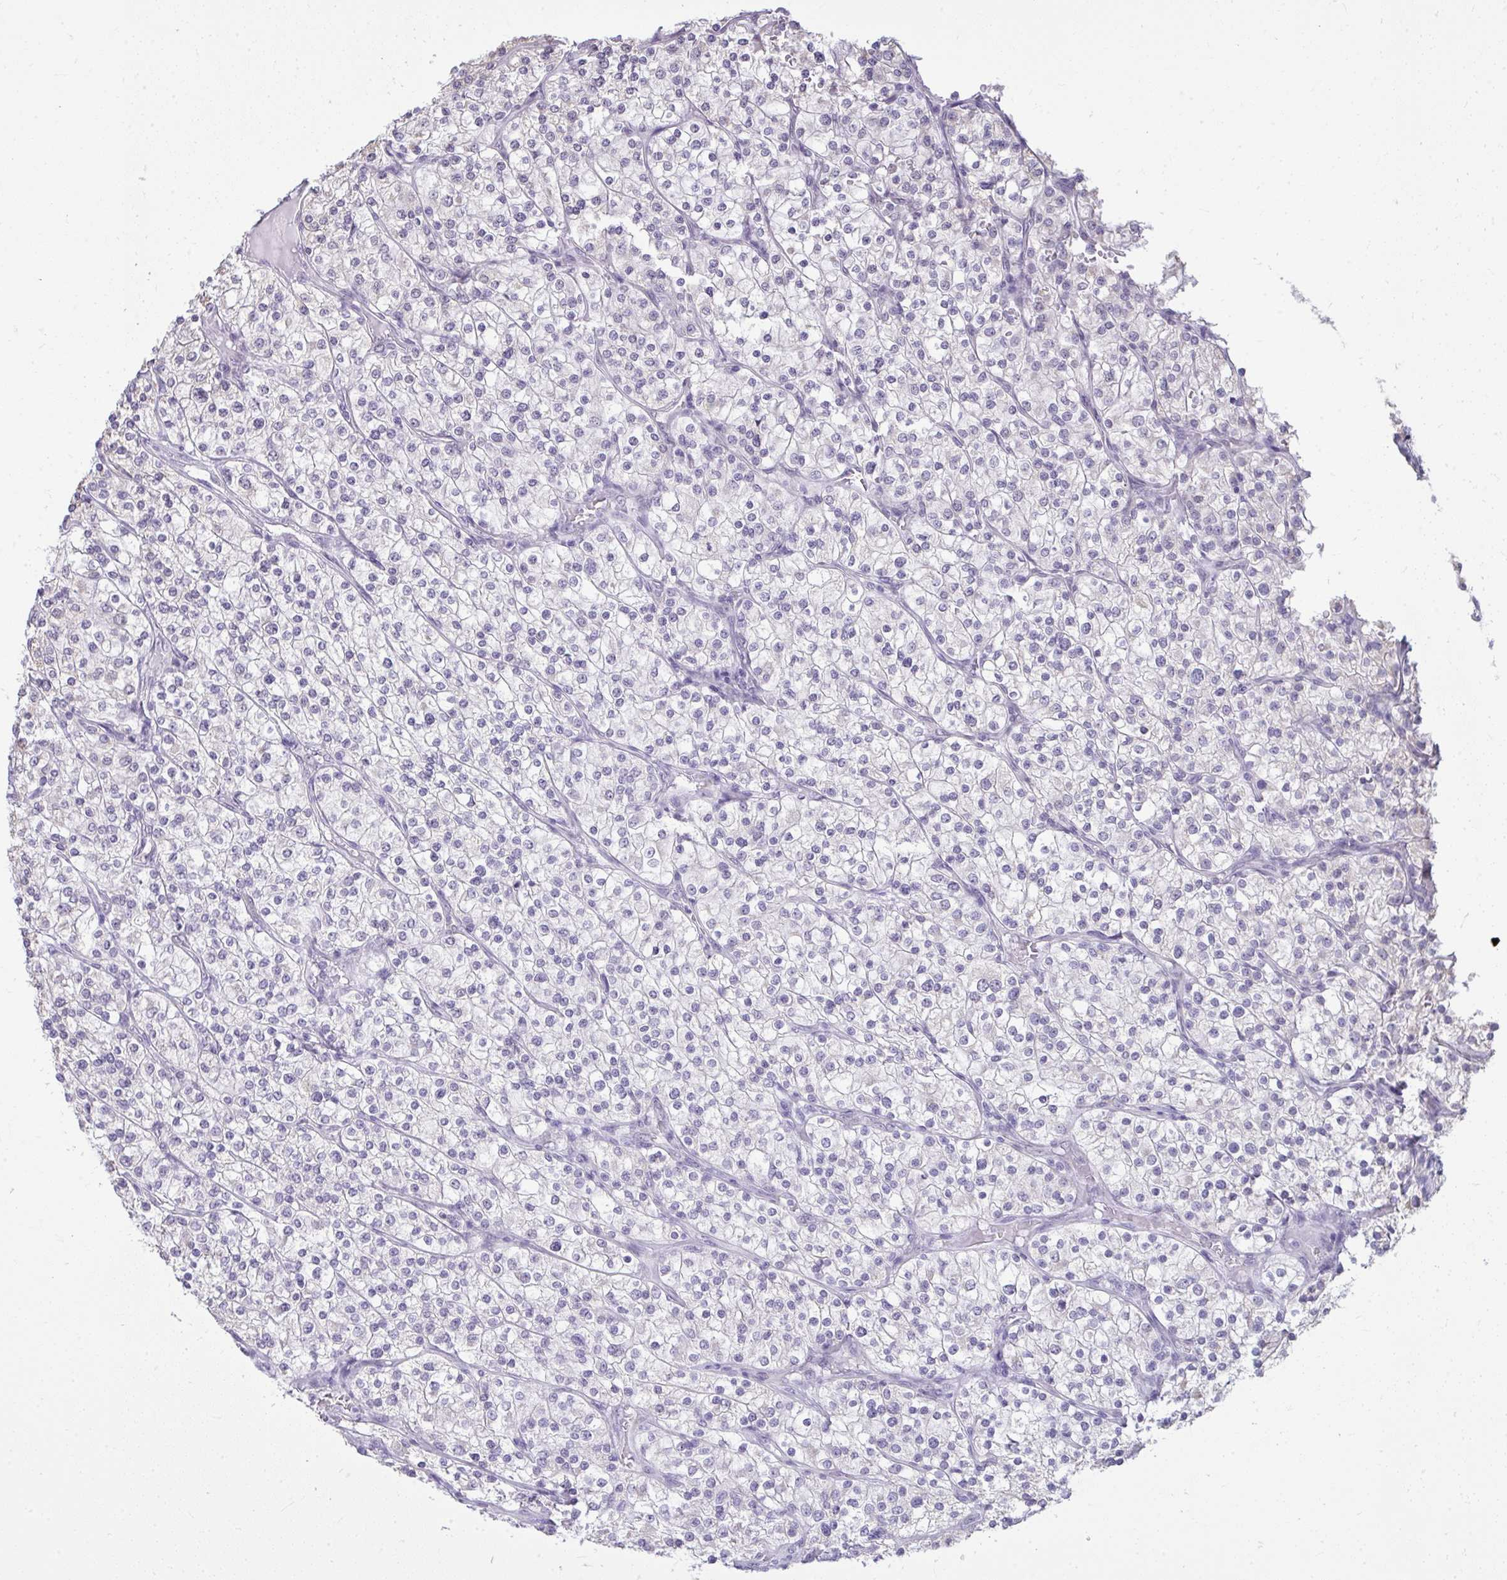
{"staining": {"intensity": "negative", "quantity": "none", "location": "none"}, "tissue": "renal cancer", "cell_type": "Tumor cells", "image_type": "cancer", "snomed": [{"axis": "morphology", "description": "Adenocarcinoma, NOS"}, {"axis": "topography", "description": "Kidney"}], "caption": "This photomicrograph is of adenocarcinoma (renal) stained with immunohistochemistry to label a protein in brown with the nuclei are counter-stained blue. There is no staining in tumor cells.", "gene": "NPPA", "patient": {"sex": "male", "age": 80}}